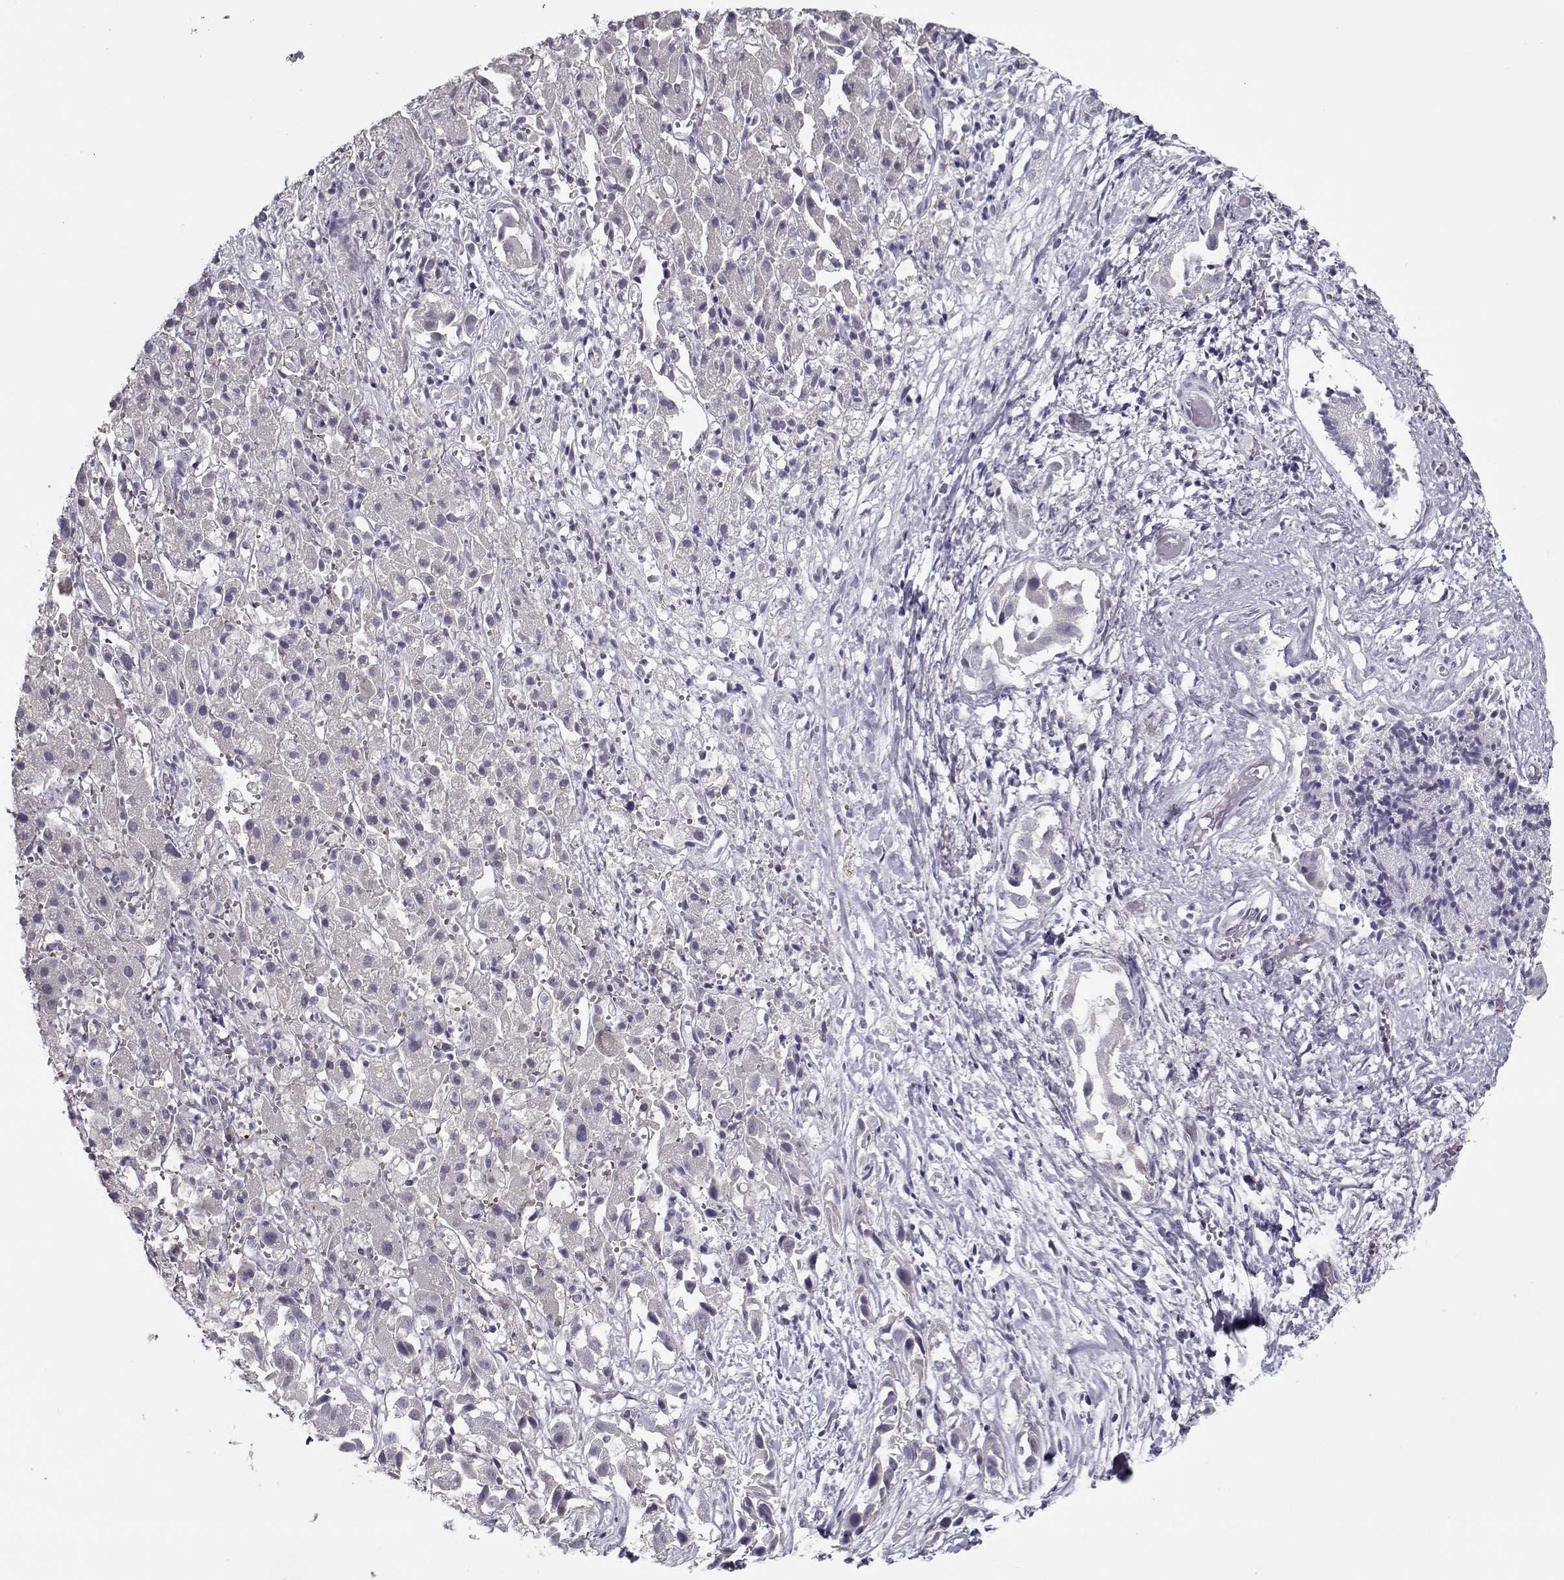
{"staining": {"intensity": "negative", "quantity": "none", "location": "none"}, "tissue": "liver cancer", "cell_type": "Tumor cells", "image_type": "cancer", "snomed": [{"axis": "morphology", "description": "Cholangiocarcinoma"}, {"axis": "topography", "description": "Liver"}], "caption": "Liver cancer was stained to show a protein in brown. There is no significant positivity in tumor cells.", "gene": "SEC16B", "patient": {"sex": "female", "age": 52}}